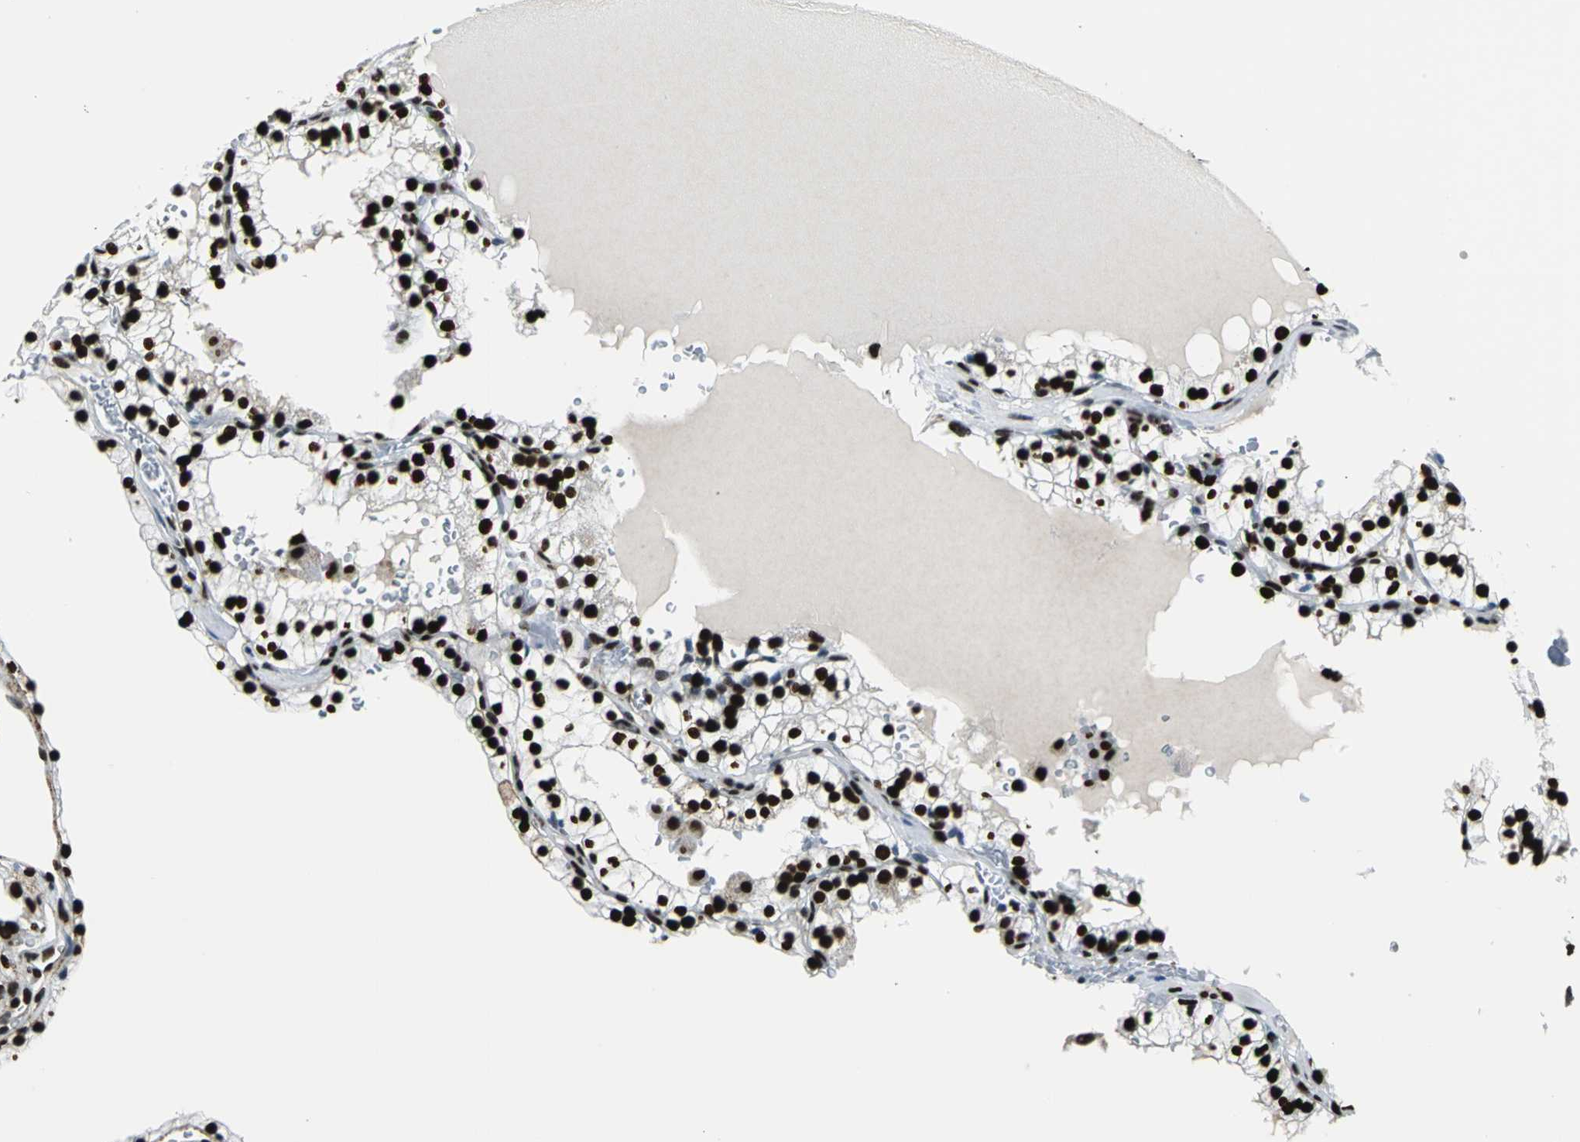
{"staining": {"intensity": "strong", "quantity": ">75%", "location": "nuclear"}, "tissue": "renal cancer", "cell_type": "Tumor cells", "image_type": "cancer", "snomed": [{"axis": "morphology", "description": "Adenocarcinoma, NOS"}, {"axis": "topography", "description": "Kidney"}], "caption": "Renal cancer stained with a protein marker shows strong staining in tumor cells.", "gene": "APEX1", "patient": {"sex": "female", "age": 41}}